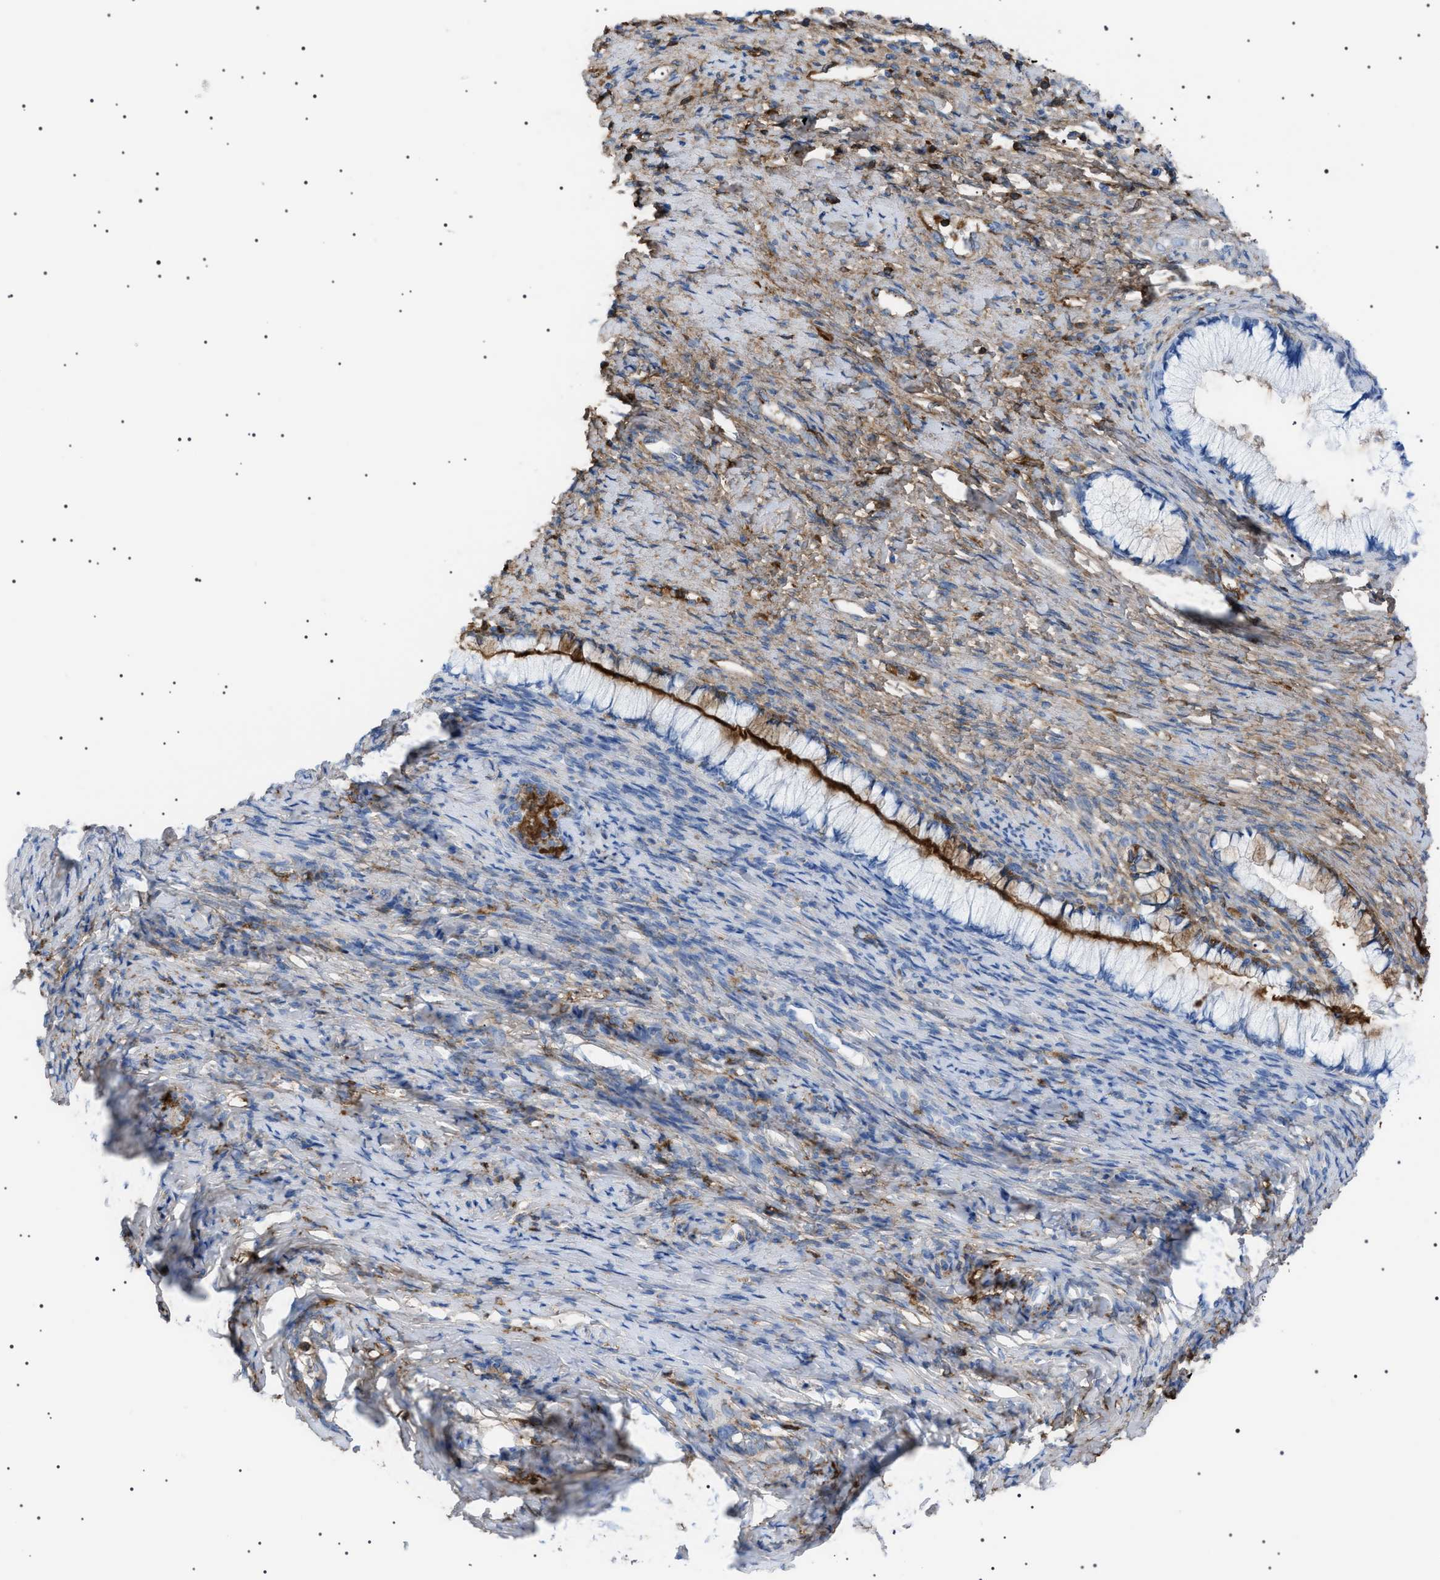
{"staining": {"intensity": "weak", "quantity": "25%-75%", "location": "cytoplasmic/membranous"}, "tissue": "cervical cancer", "cell_type": "Tumor cells", "image_type": "cancer", "snomed": [{"axis": "morphology", "description": "Squamous cell carcinoma, NOS"}, {"axis": "topography", "description": "Cervix"}], "caption": "The micrograph exhibits a brown stain indicating the presence of a protein in the cytoplasmic/membranous of tumor cells in cervical cancer. The protein of interest is stained brown, and the nuclei are stained in blue (DAB (3,3'-diaminobenzidine) IHC with brightfield microscopy, high magnification).", "gene": "LPA", "patient": {"sex": "female", "age": 63}}